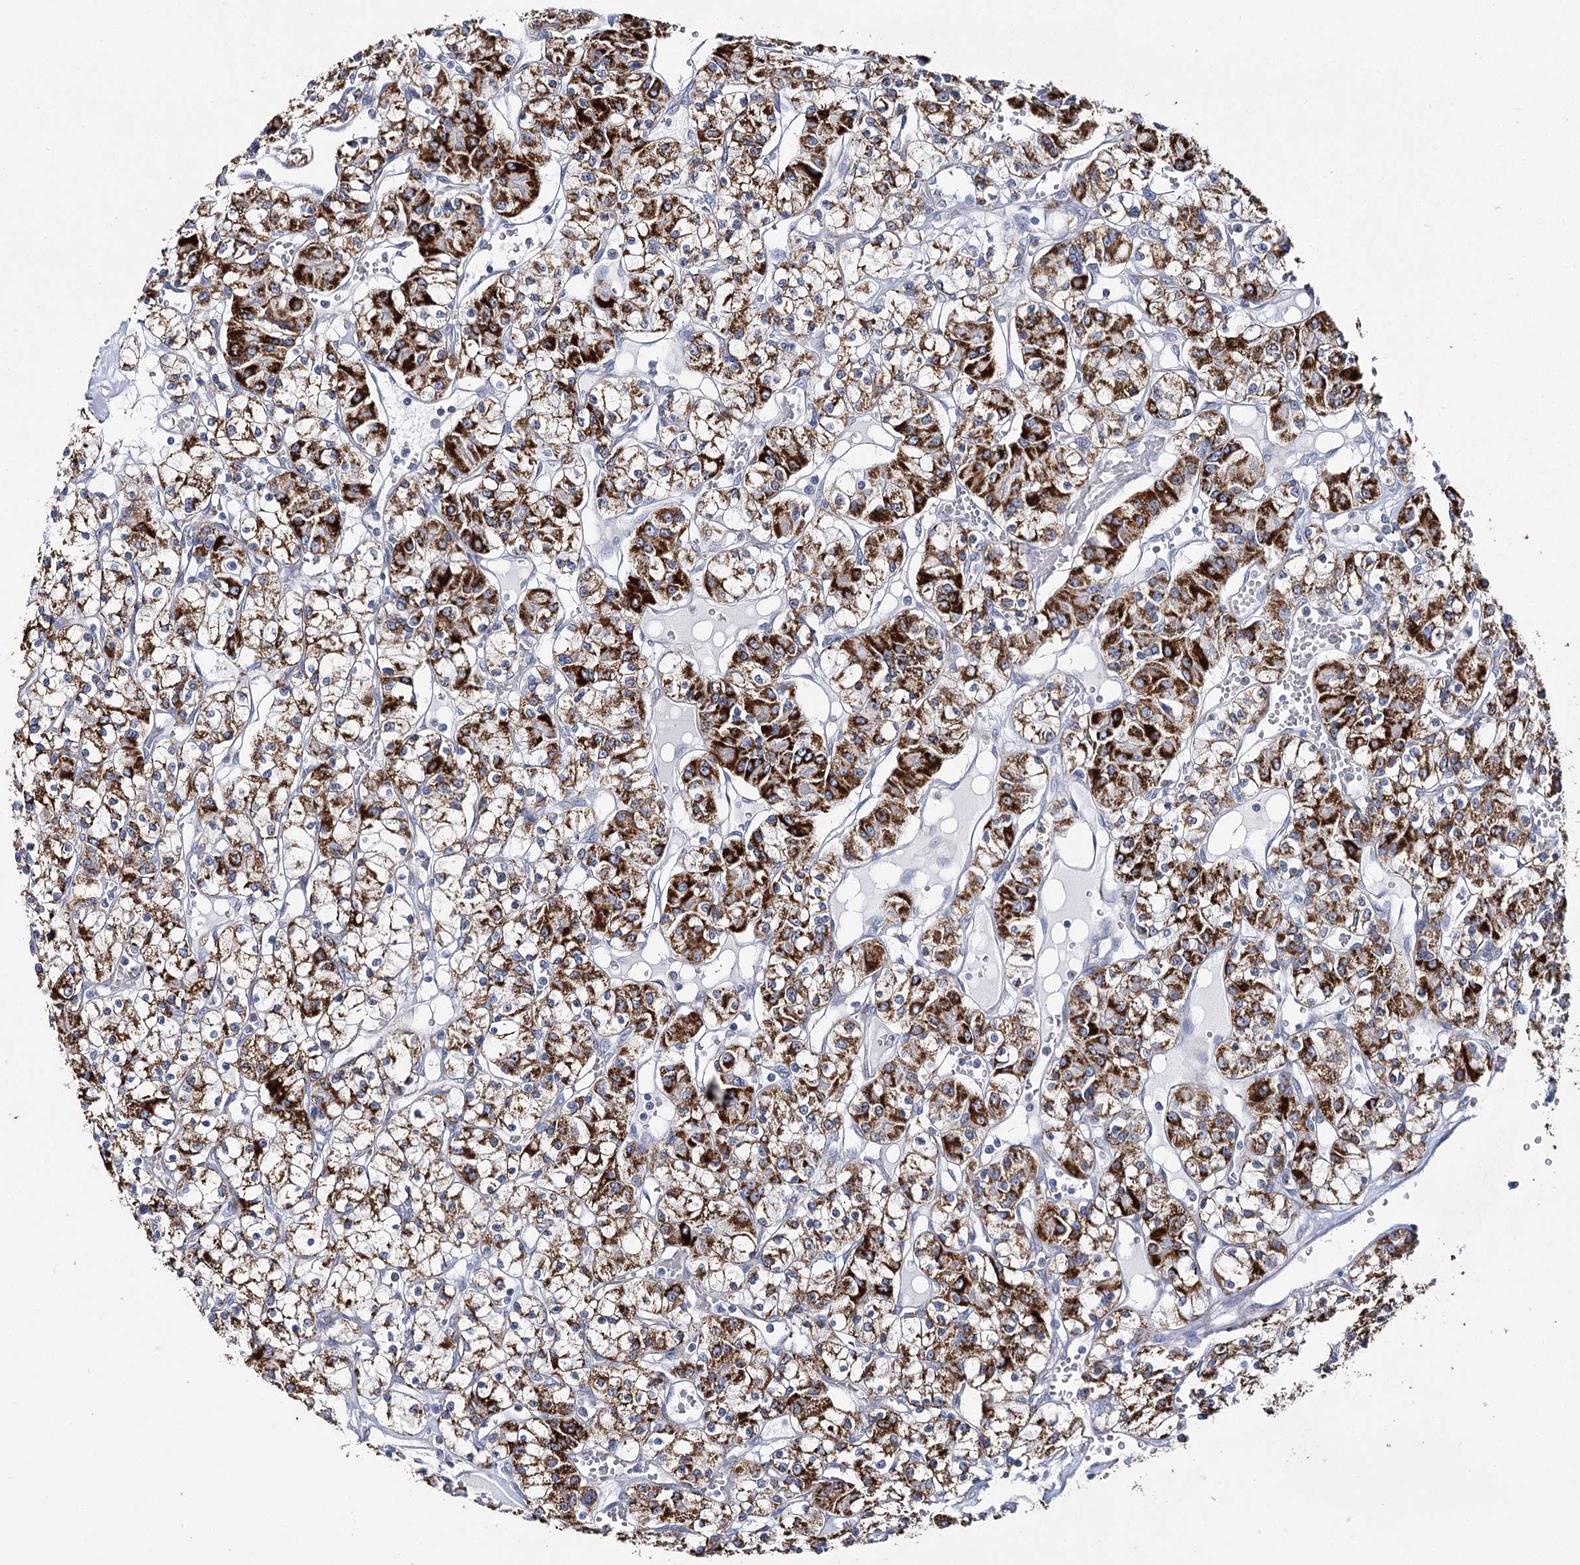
{"staining": {"intensity": "strong", "quantity": ">75%", "location": "cytoplasmic/membranous"}, "tissue": "renal cancer", "cell_type": "Tumor cells", "image_type": "cancer", "snomed": [{"axis": "morphology", "description": "Adenocarcinoma, NOS"}, {"axis": "topography", "description": "Kidney"}], "caption": "About >75% of tumor cells in adenocarcinoma (renal) demonstrate strong cytoplasmic/membranous protein staining as visualized by brown immunohistochemical staining.", "gene": "THUMPD3", "patient": {"sex": "female", "age": 59}}